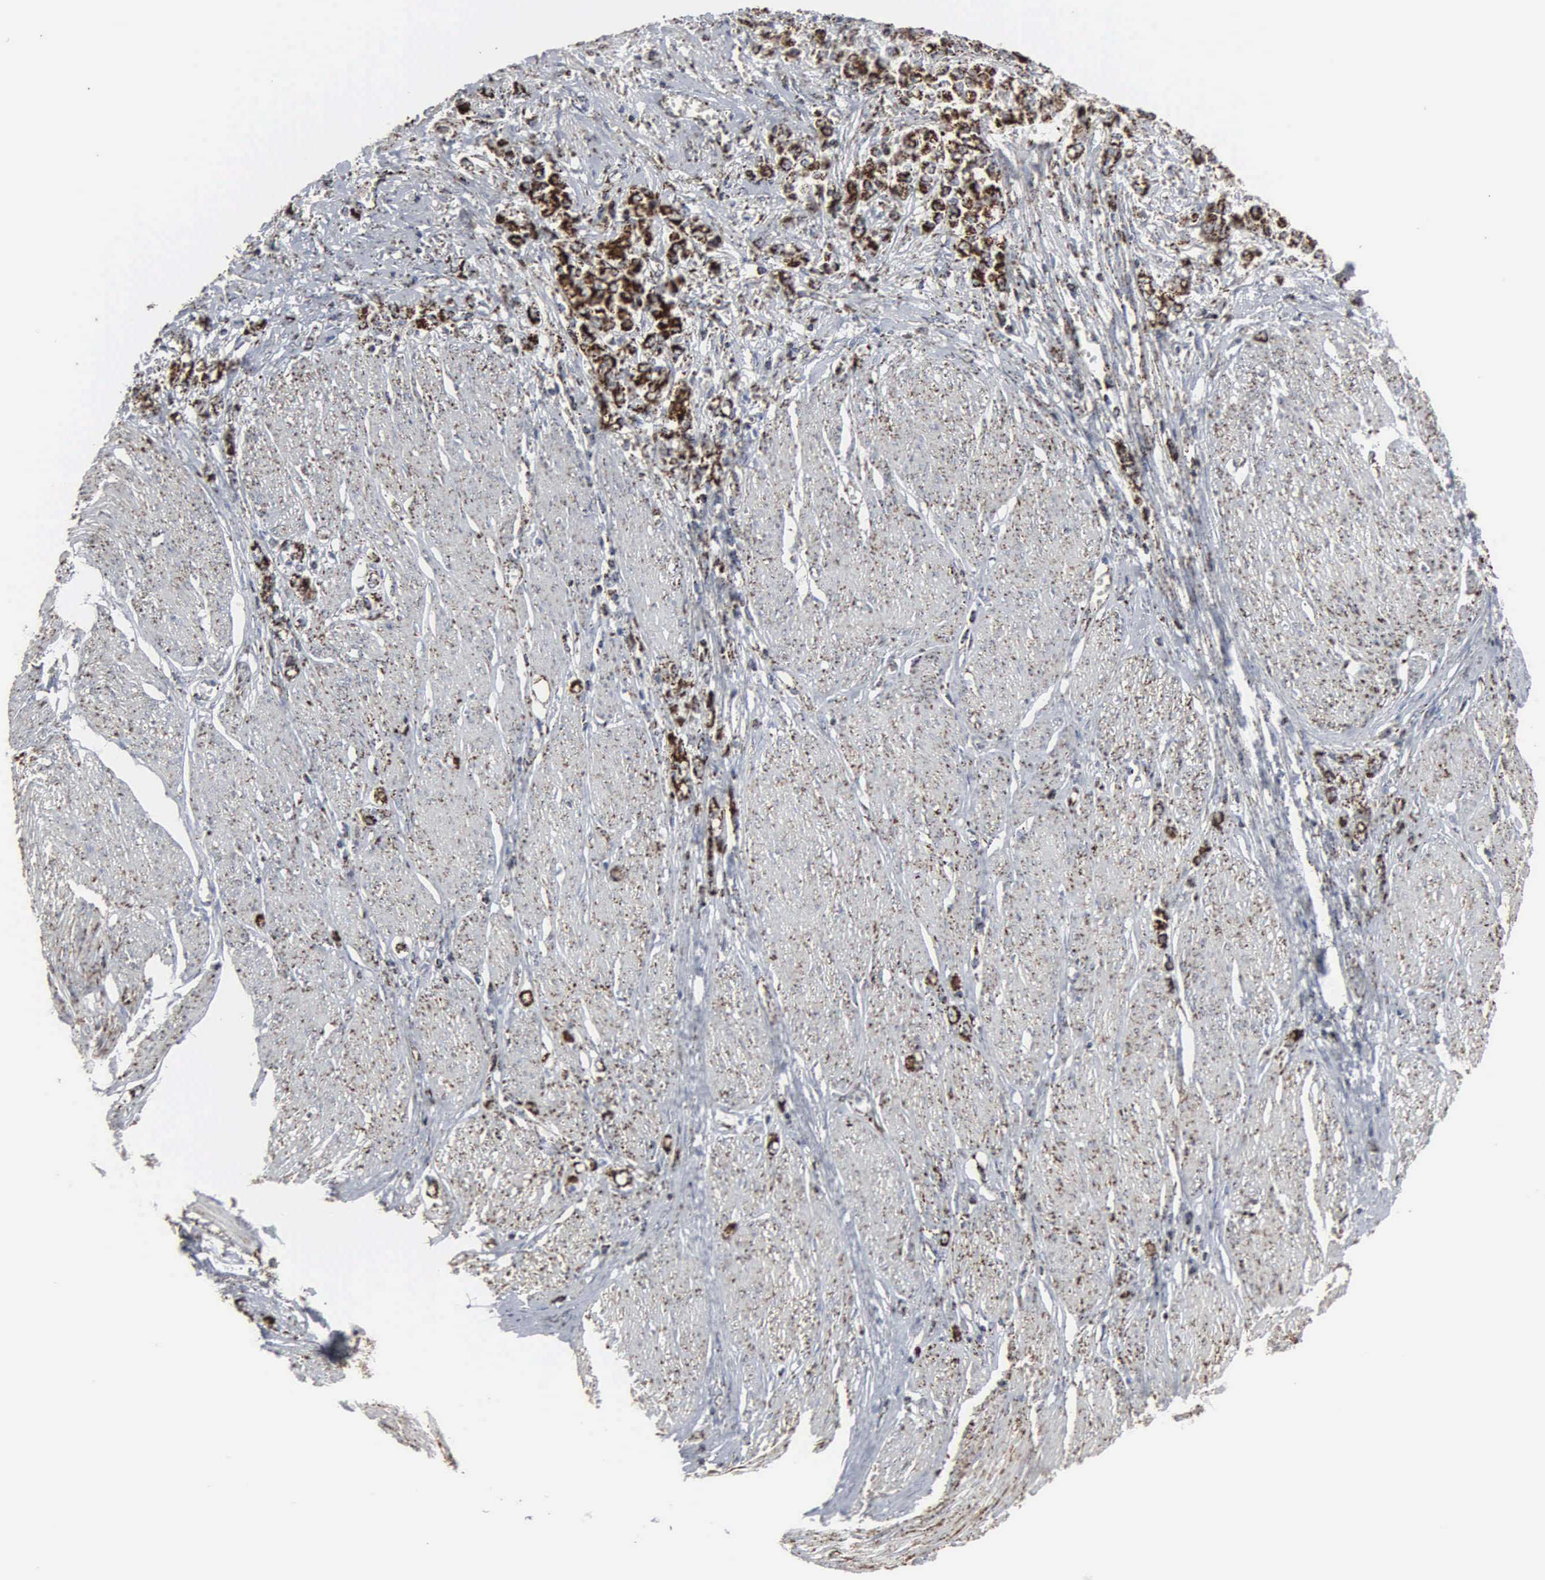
{"staining": {"intensity": "strong", "quantity": ">75%", "location": "cytoplasmic/membranous"}, "tissue": "stomach cancer", "cell_type": "Tumor cells", "image_type": "cancer", "snomed": [{"axis": "morphology", "description": "Adenocarcinoma, NOS"}, {"axis": "topography", "description": "Stomach"}], "caption": "Protein expression analysis of human adenocarcinoma (stomach) reveals strong cytoplasmic/membranous staining in approximately >75% of tumor cells. (DAB IHC with brightfield microscopy, high magnification).", "gene": "HSPA9", "patient": {"sex": "male", "age": 72}}